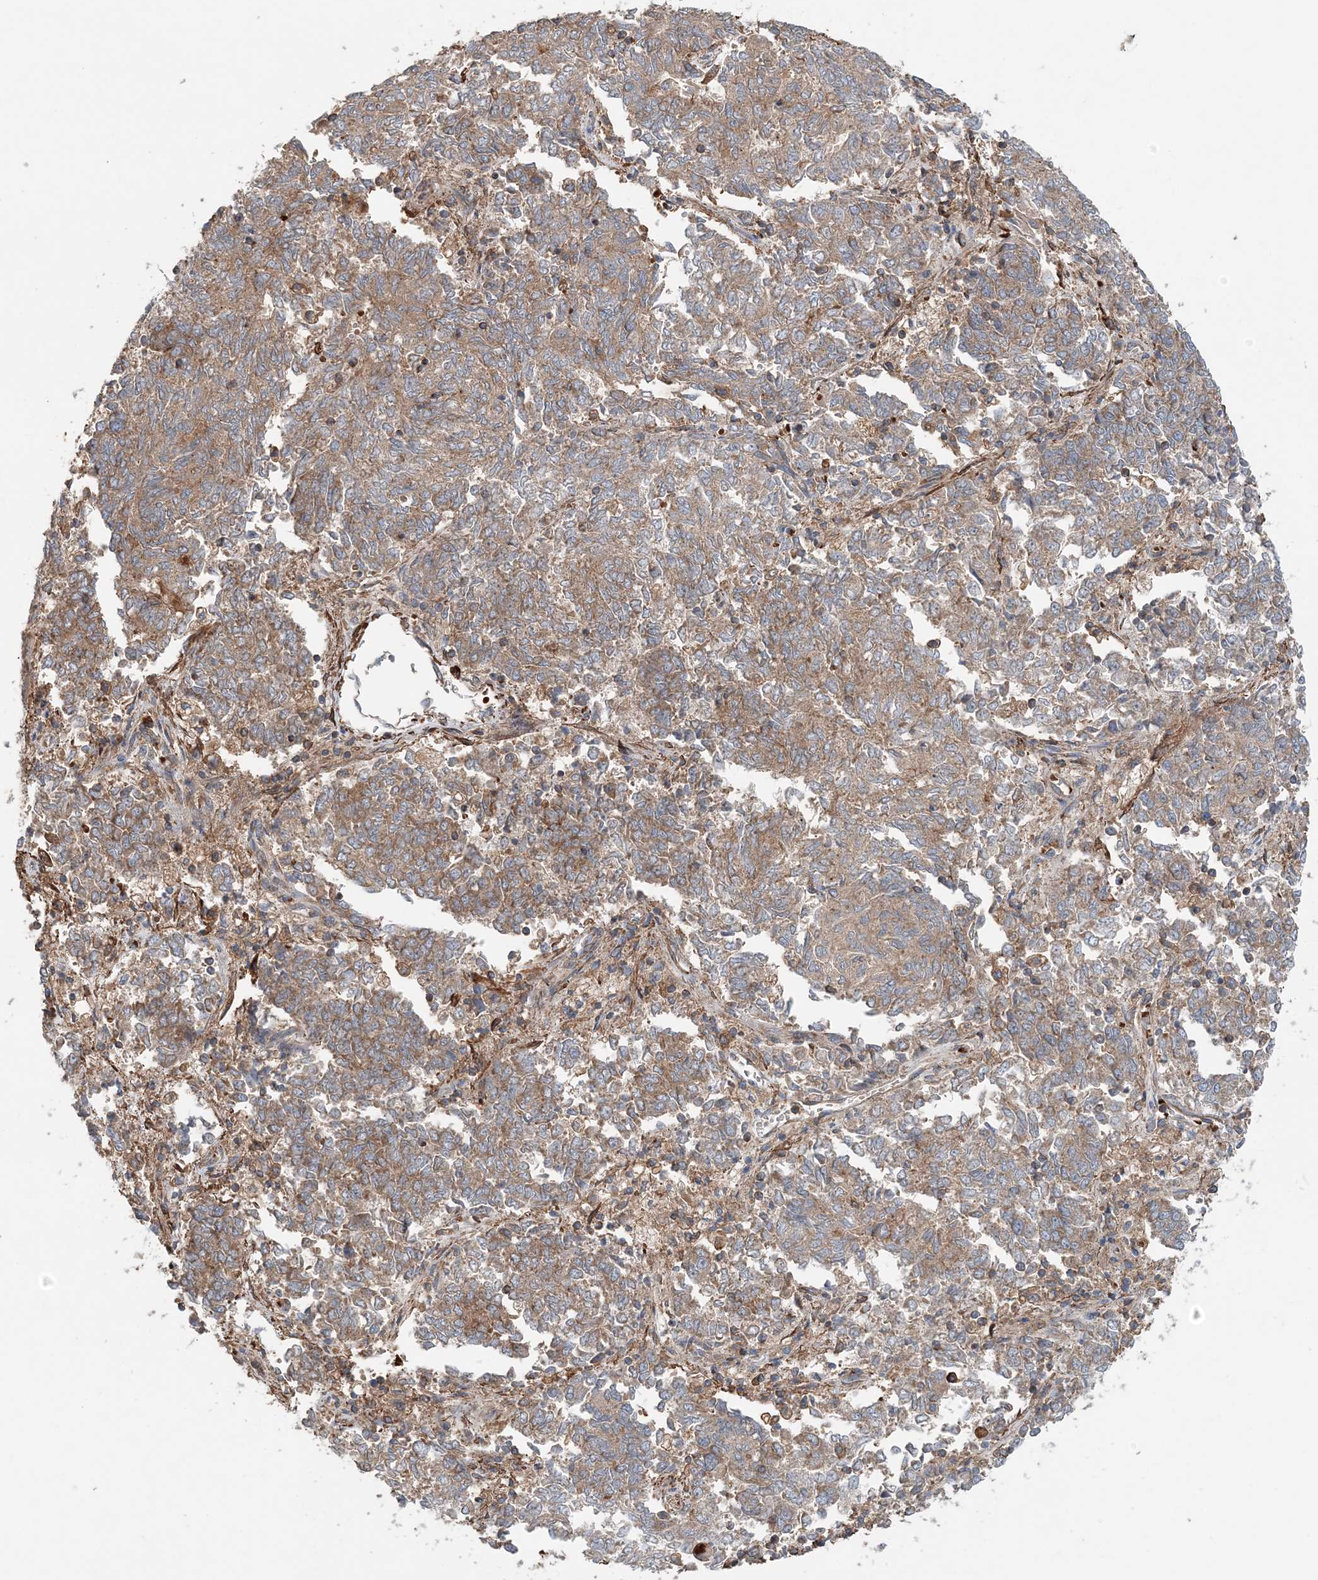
{"staining": {"intensity": "moderate", "quantity": ">75%", "location": "cytoplasmic/membranous"}, "tissue": "endometrial cancer", "cell_type": "Tumor cells", "image_type": "cancer", "snomed": [{"axis": "morphology", "description": "Adenocarcinoma, NOS"}, {"axis": "topography", "description": "Endometrium"}], "caption": "The photomicrograph shows immunohistochemical staining of adenocarcinoma (endometrial). There is moderate cytoplasmic/membranous expression is present in approximately >75% of tumor cells. Immunohistochemistry stains the protein in brown and the nuclei are stained blue.", "gene": "TTI1", "patient": {"sex": "female", "age": 80}}